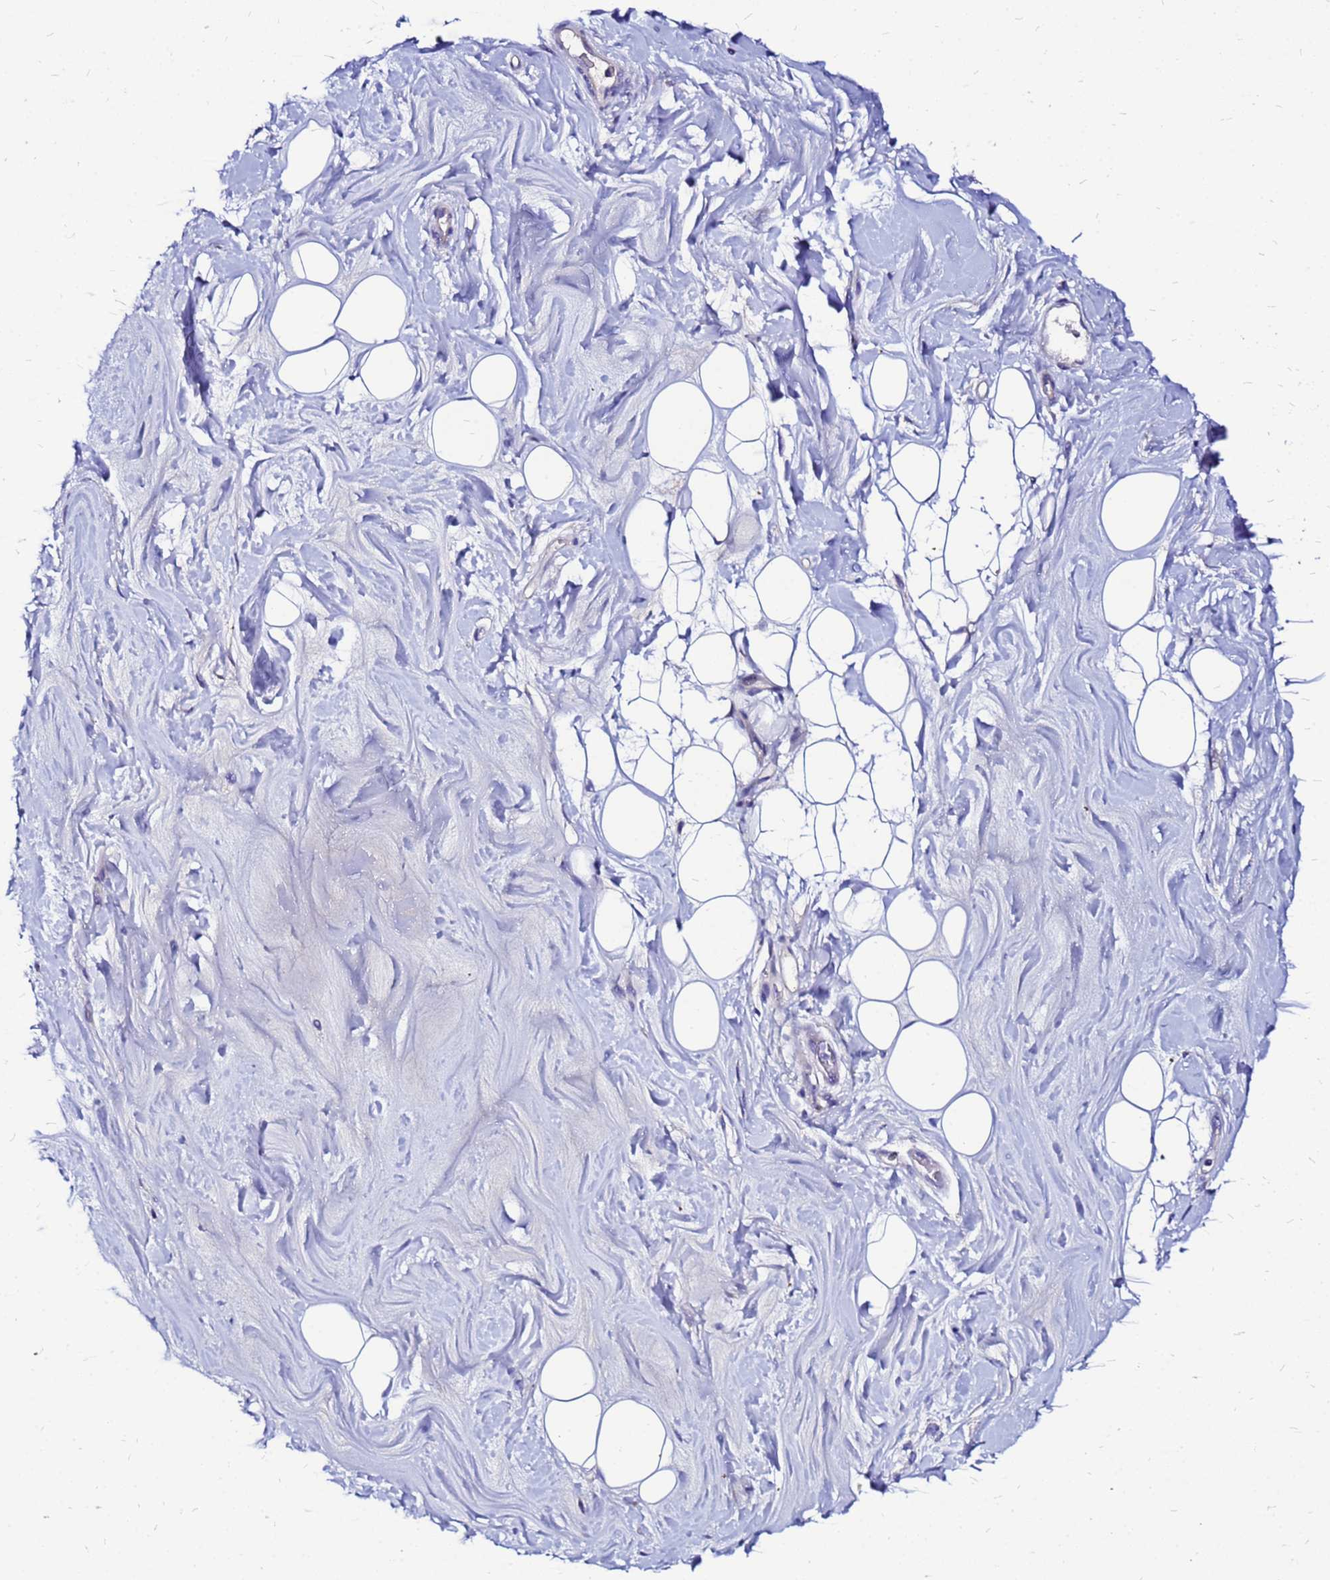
{"staining": {"intensity": "negative", "quantity": "none", "location": "none"}, "tissue": "adipose tissue", "cell_type": "Adipocytes", "image_type": "normal", "snomed": [{"axis": "morphology", "description": "Normal tissue, NOS"}, {"axis": "topography", "description": "Breast"}], "caption": "Photomicrograph shows no protein positivity in adipocytes of normal adipose tissue. (Immunohistochemistry (ihc), brightfield microscopy, high magnification).", "gene": "ARHGEF35", "patient": {"sex": "female", "age": 26}}